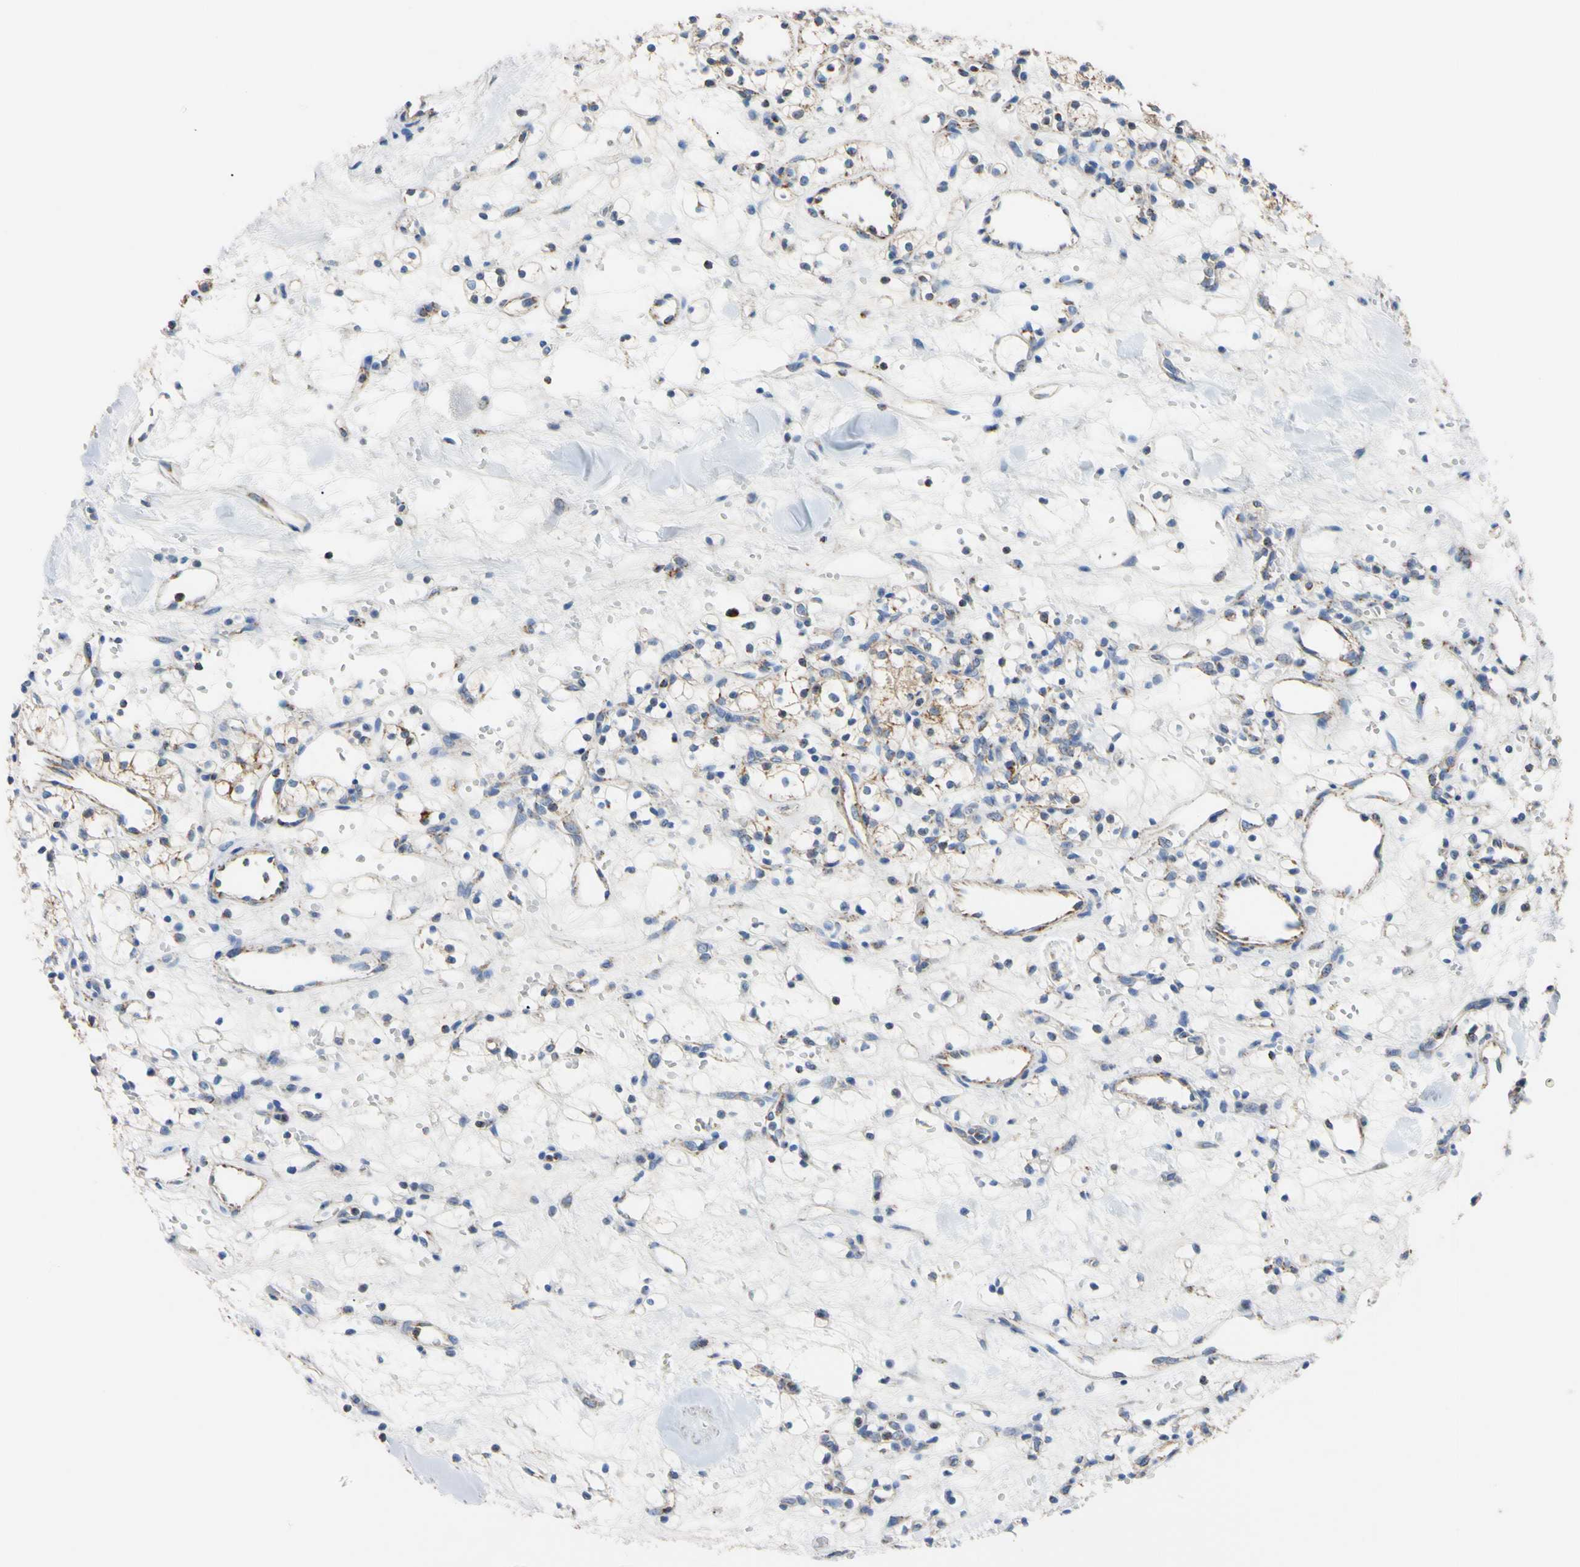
{"staining": {"intensity": "weak", "quantity": "25%-75%", "location": "cytoplasmic/membranous"}, "tissue": "renal cancer", "cell_type": "Tumor cells", "image_type": "cancer", "snomed": [{"axis": "morphology", "description": "Adenocarcinoma, NOS"}, {"axis": "topography", "description": "Kidney"}], "caption": "Adenocarcinoma (renal) was stained to show a protein in brown. There is low levels of weak cytoplasmic/membranous staining in about 25%-75% of tumor cells.", "gene": "CLPP", "patient": {"sex": "female", "age": 60}}